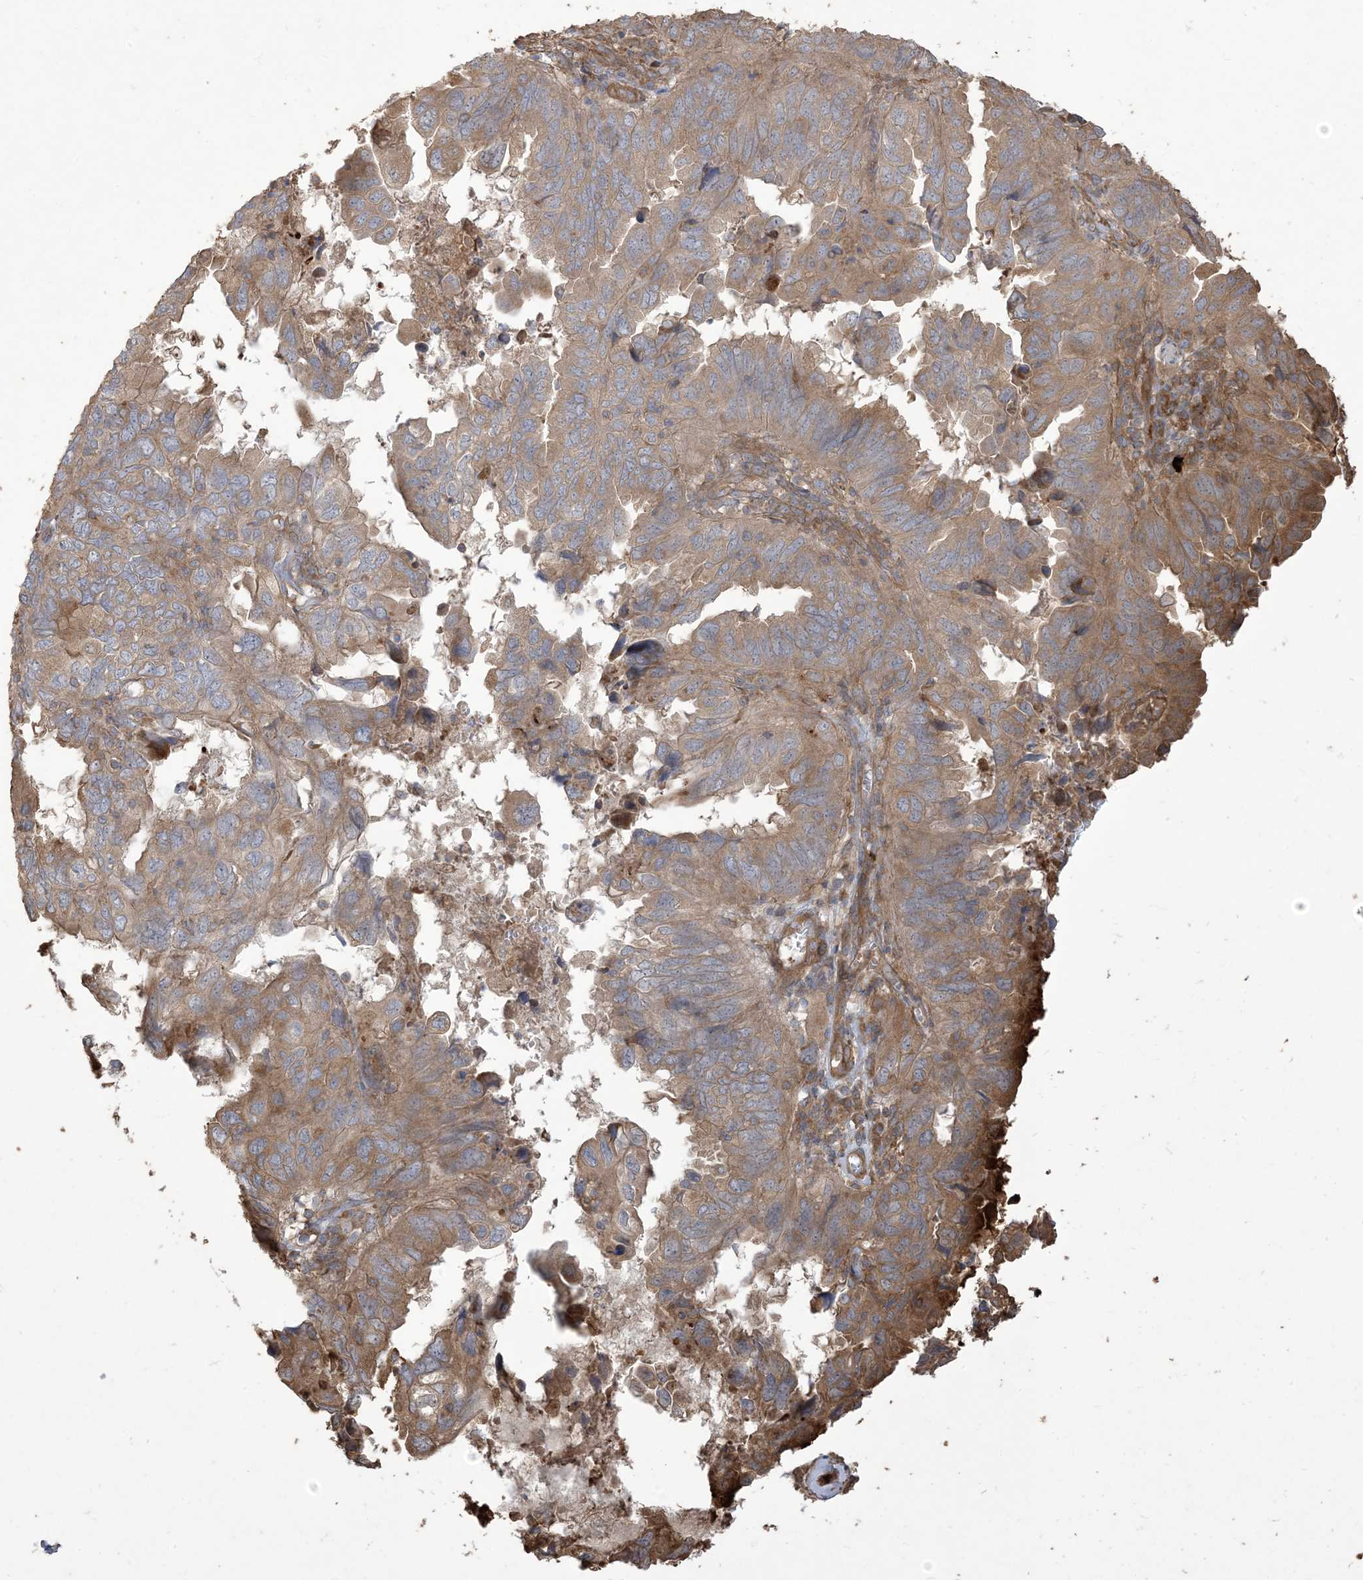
{"staining": {"intensity": "moderate", "quantity": ">75%", "location": "cytoplasmic/membranous"}, "tissue": "endometrial cancer", "cell_type": "Tumor cells", "image_type": "cancer", "snomed": [{"axis": "morphology", "description": "Adenocarcinoma, NOS"}, {"axis": "topography", "description": "Uterus"}], "caption": "Immunohistochemical staining of human endometrial cancer exhibits medium levels of moderate cytoplasmic/membranous expression in approximately >75% of tumor cells.", "gene": "KLHL18", "patient": {"sex": "female", "age": 77}}